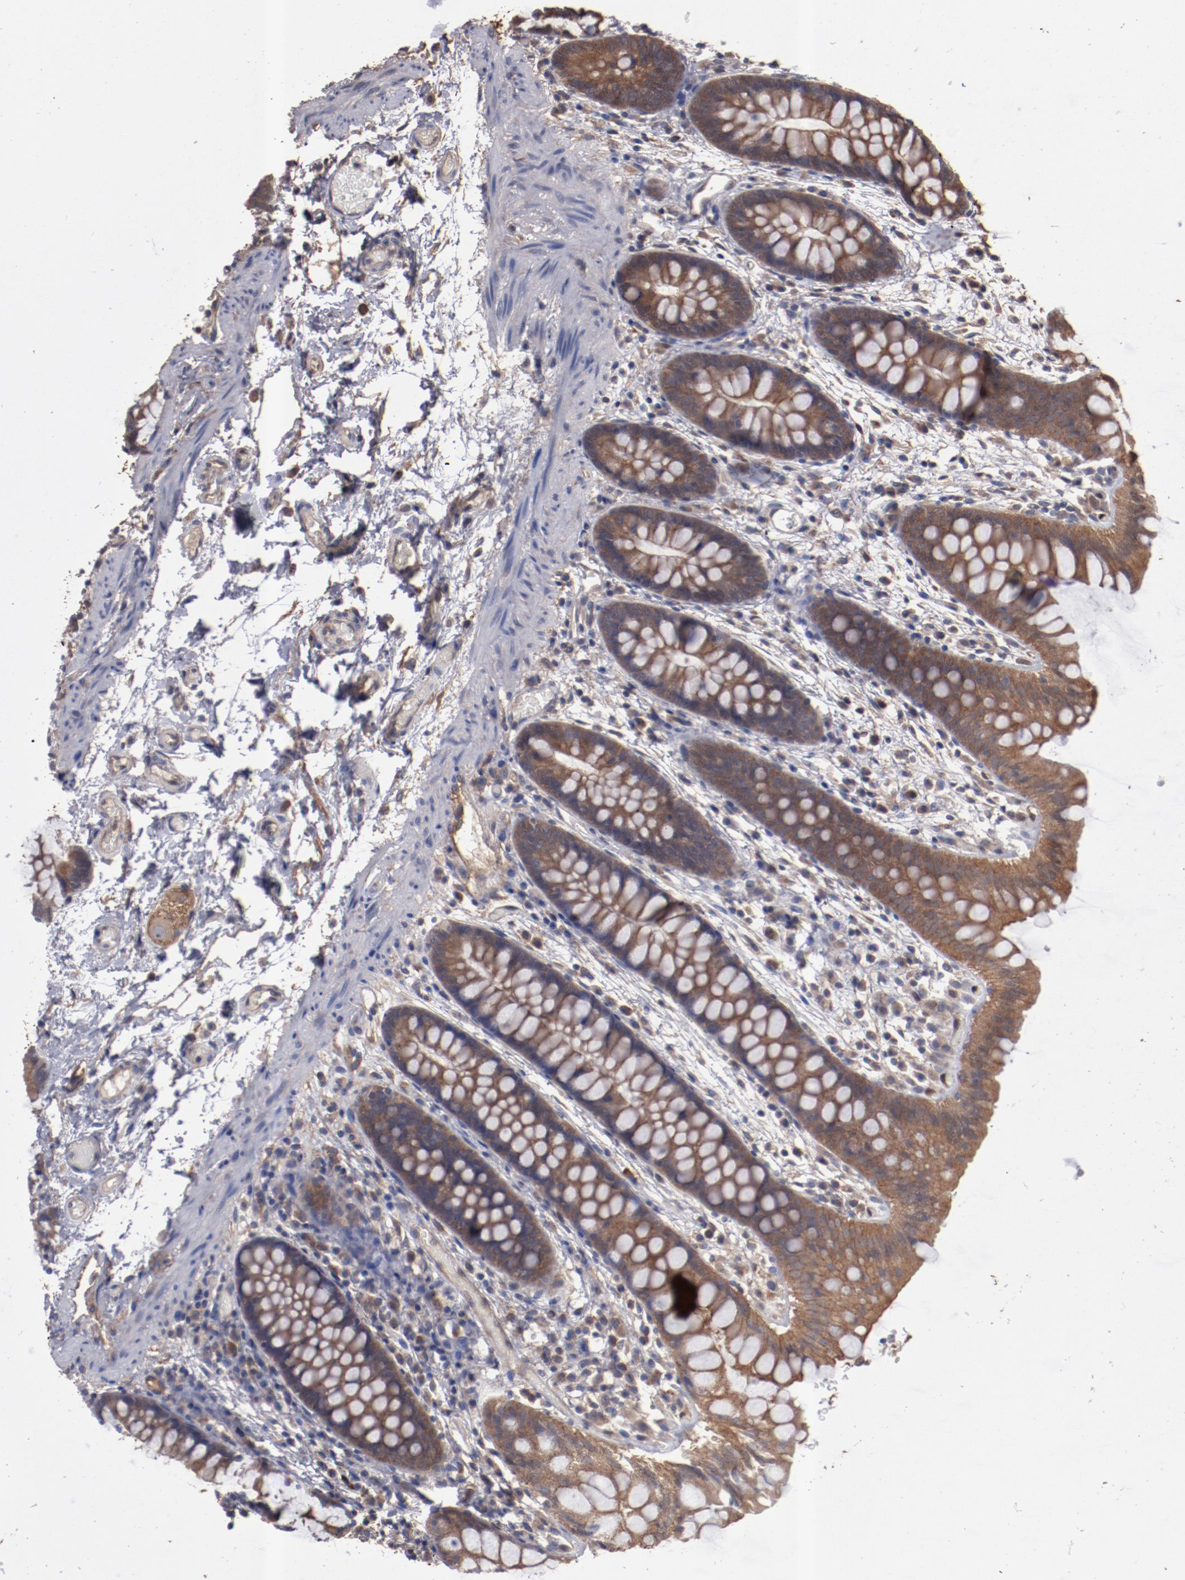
{"staining": {"intensity": "negative", "quantity": "none", "location": "none"}, "tissue": "colon", "cell_type": "Endothelial cells", "image_type": "normal", "snomed": [{"axis": "morphology", "description": "Normal tissue, NOS"}, {"axis": "topography", "description": "Smooth muscle"}, {"axis": "topography", "description": "Colon"}], "caption": "Human colon stained for a protein using IHC shows no staining in endothelial cells.", "gene": "DNAAF2", "patient": {"sex": "male", "age": 67}}